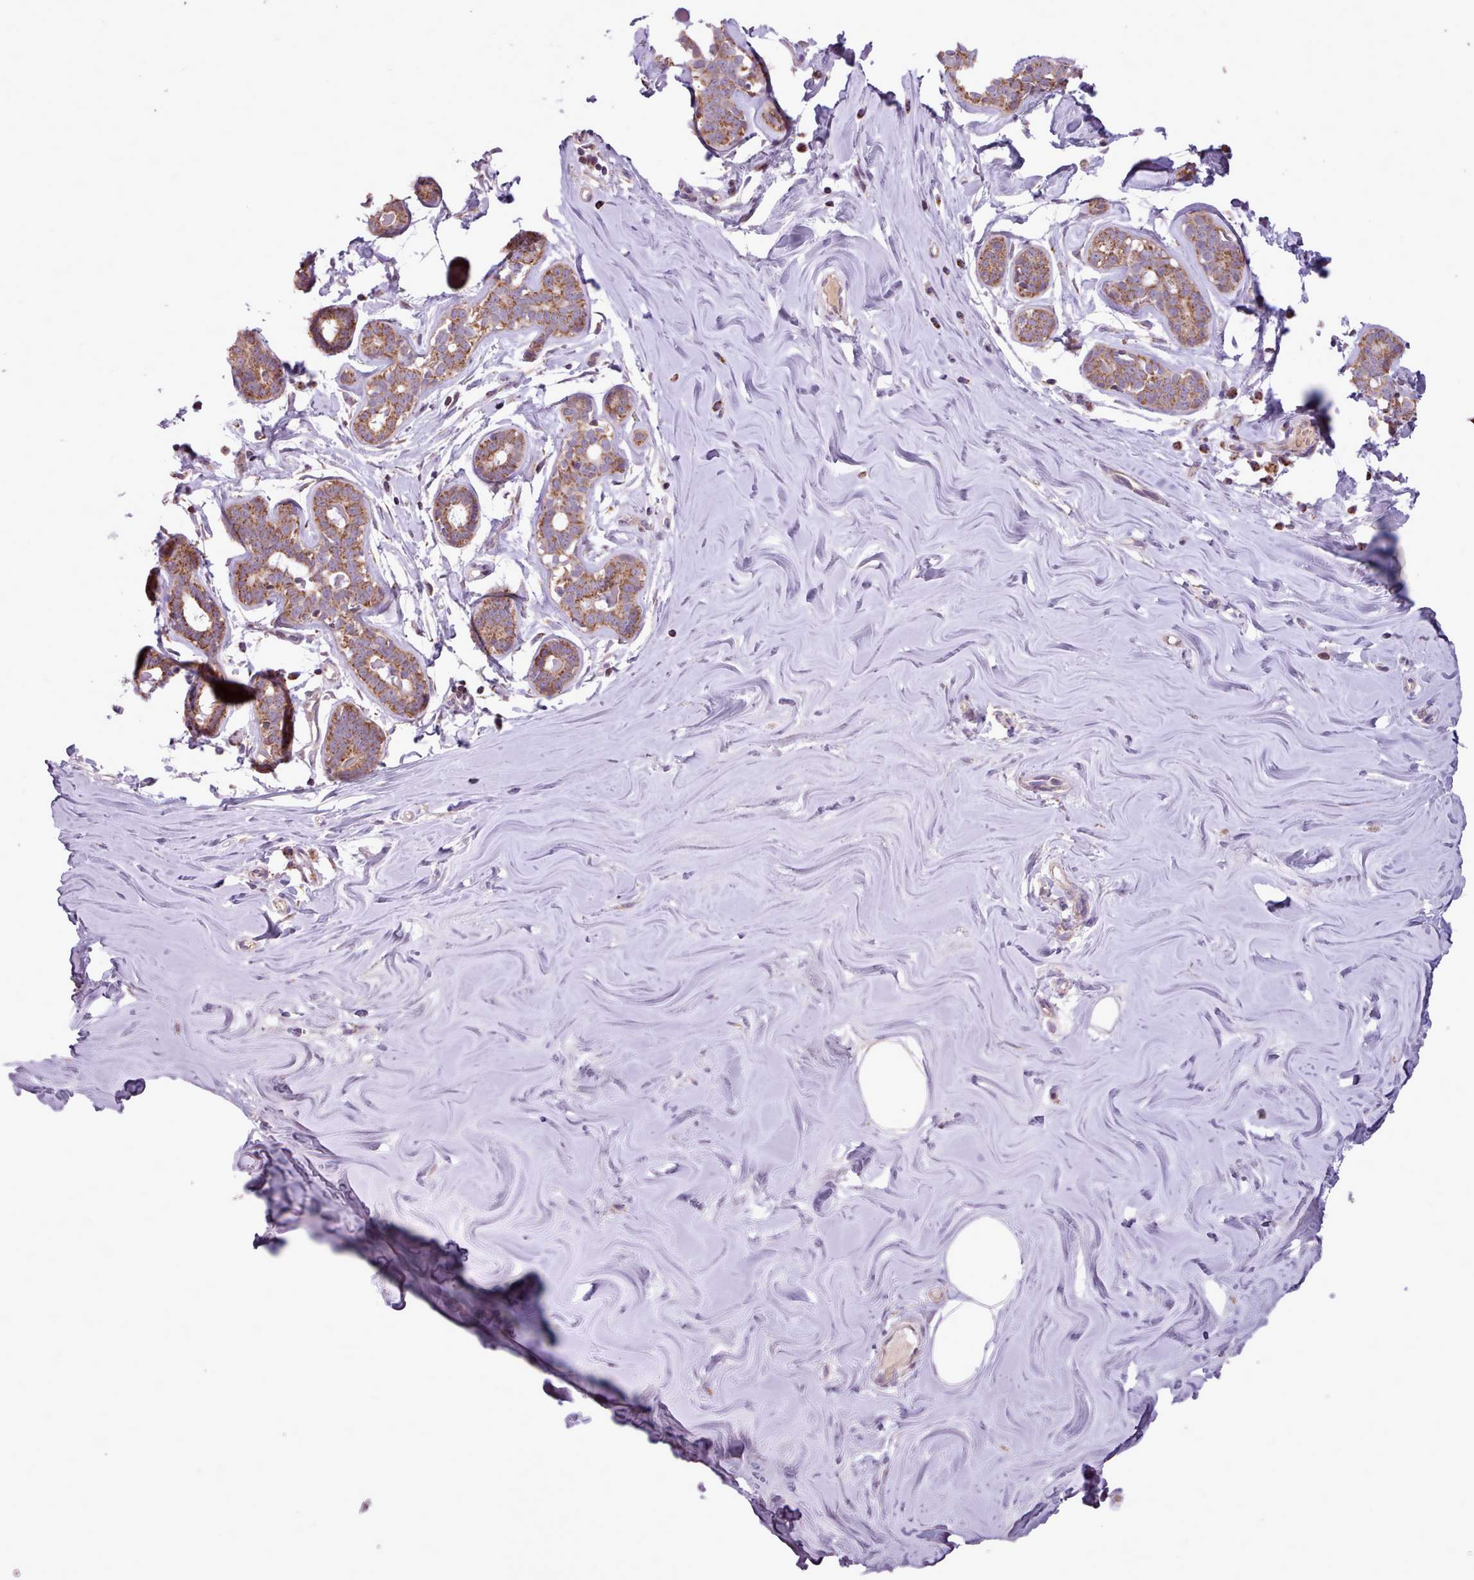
{"staining": {"intensity": "negative", "quantity": "none", "location": "none"}, "tissue": "breast", "cell_type": "Adipocytes", "image_type": "normal", "snomed": [{"axis": "morphology", "description": "Normal tissue, NOS"}, {"axis": "topography", "description": "Breast"}], "caption": "The histopathology image displays no significant positivity in adipocytes of breast.", "gene": "LIN7C", "patient": {"sex": "female", "age": 25}}